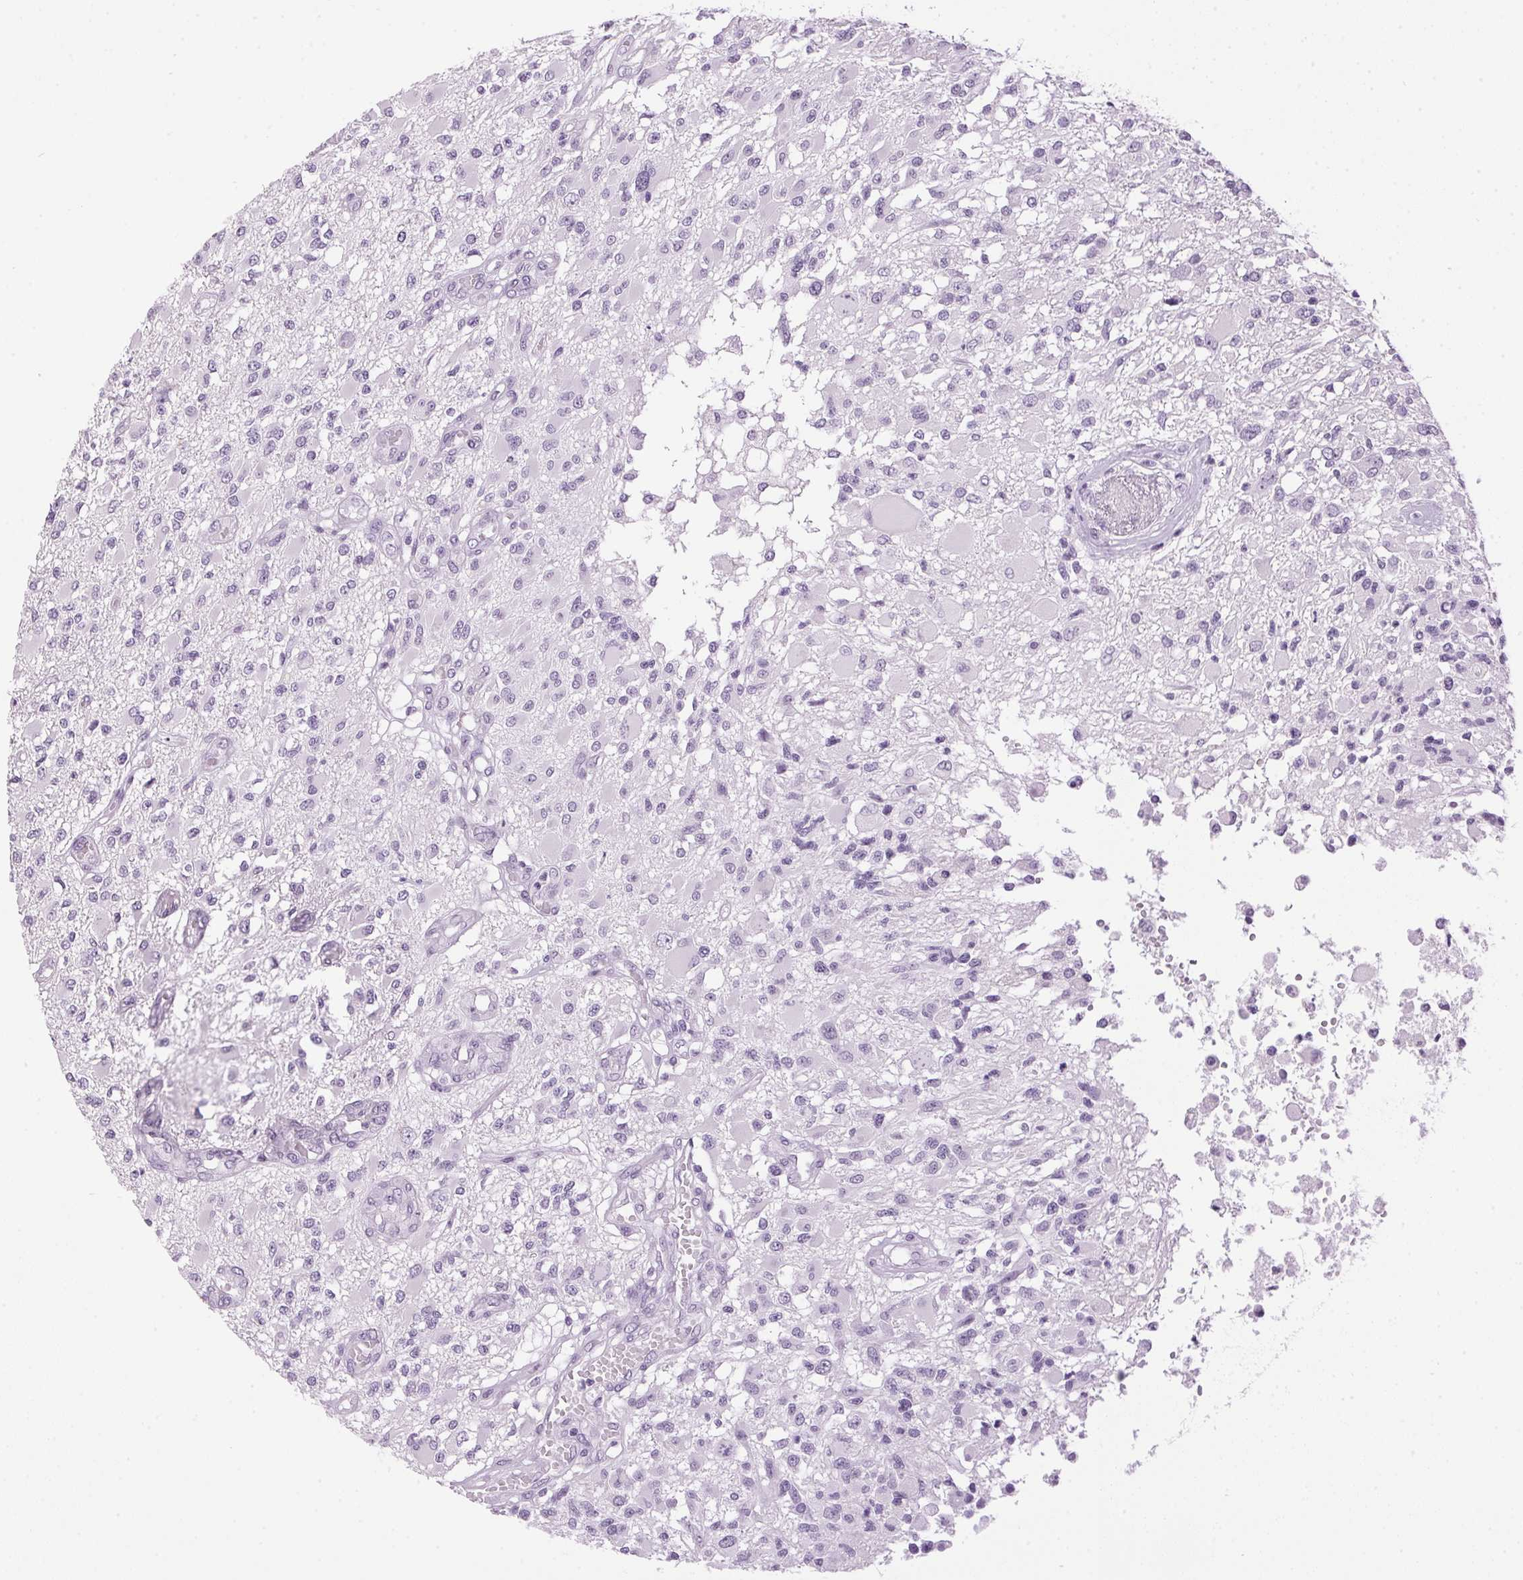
{"staining": {"intensity": "negative", "quantity": "none", "location": "none"}, "tissue": "glioma", "cell_type": "Tumor cells", "image_type": "cancer", "snomed": [{"axis": "morphology", "description": "Glioma, malignant, High grade"}, {"axis": "topography", "description": "Brain"}], "caption": "An image of high-grade glioma (malignant) stained for a protein exhibits no brown staining in tumor cells.", "gene": "SP7", "patient": {"sex": "female", "age": 63}}